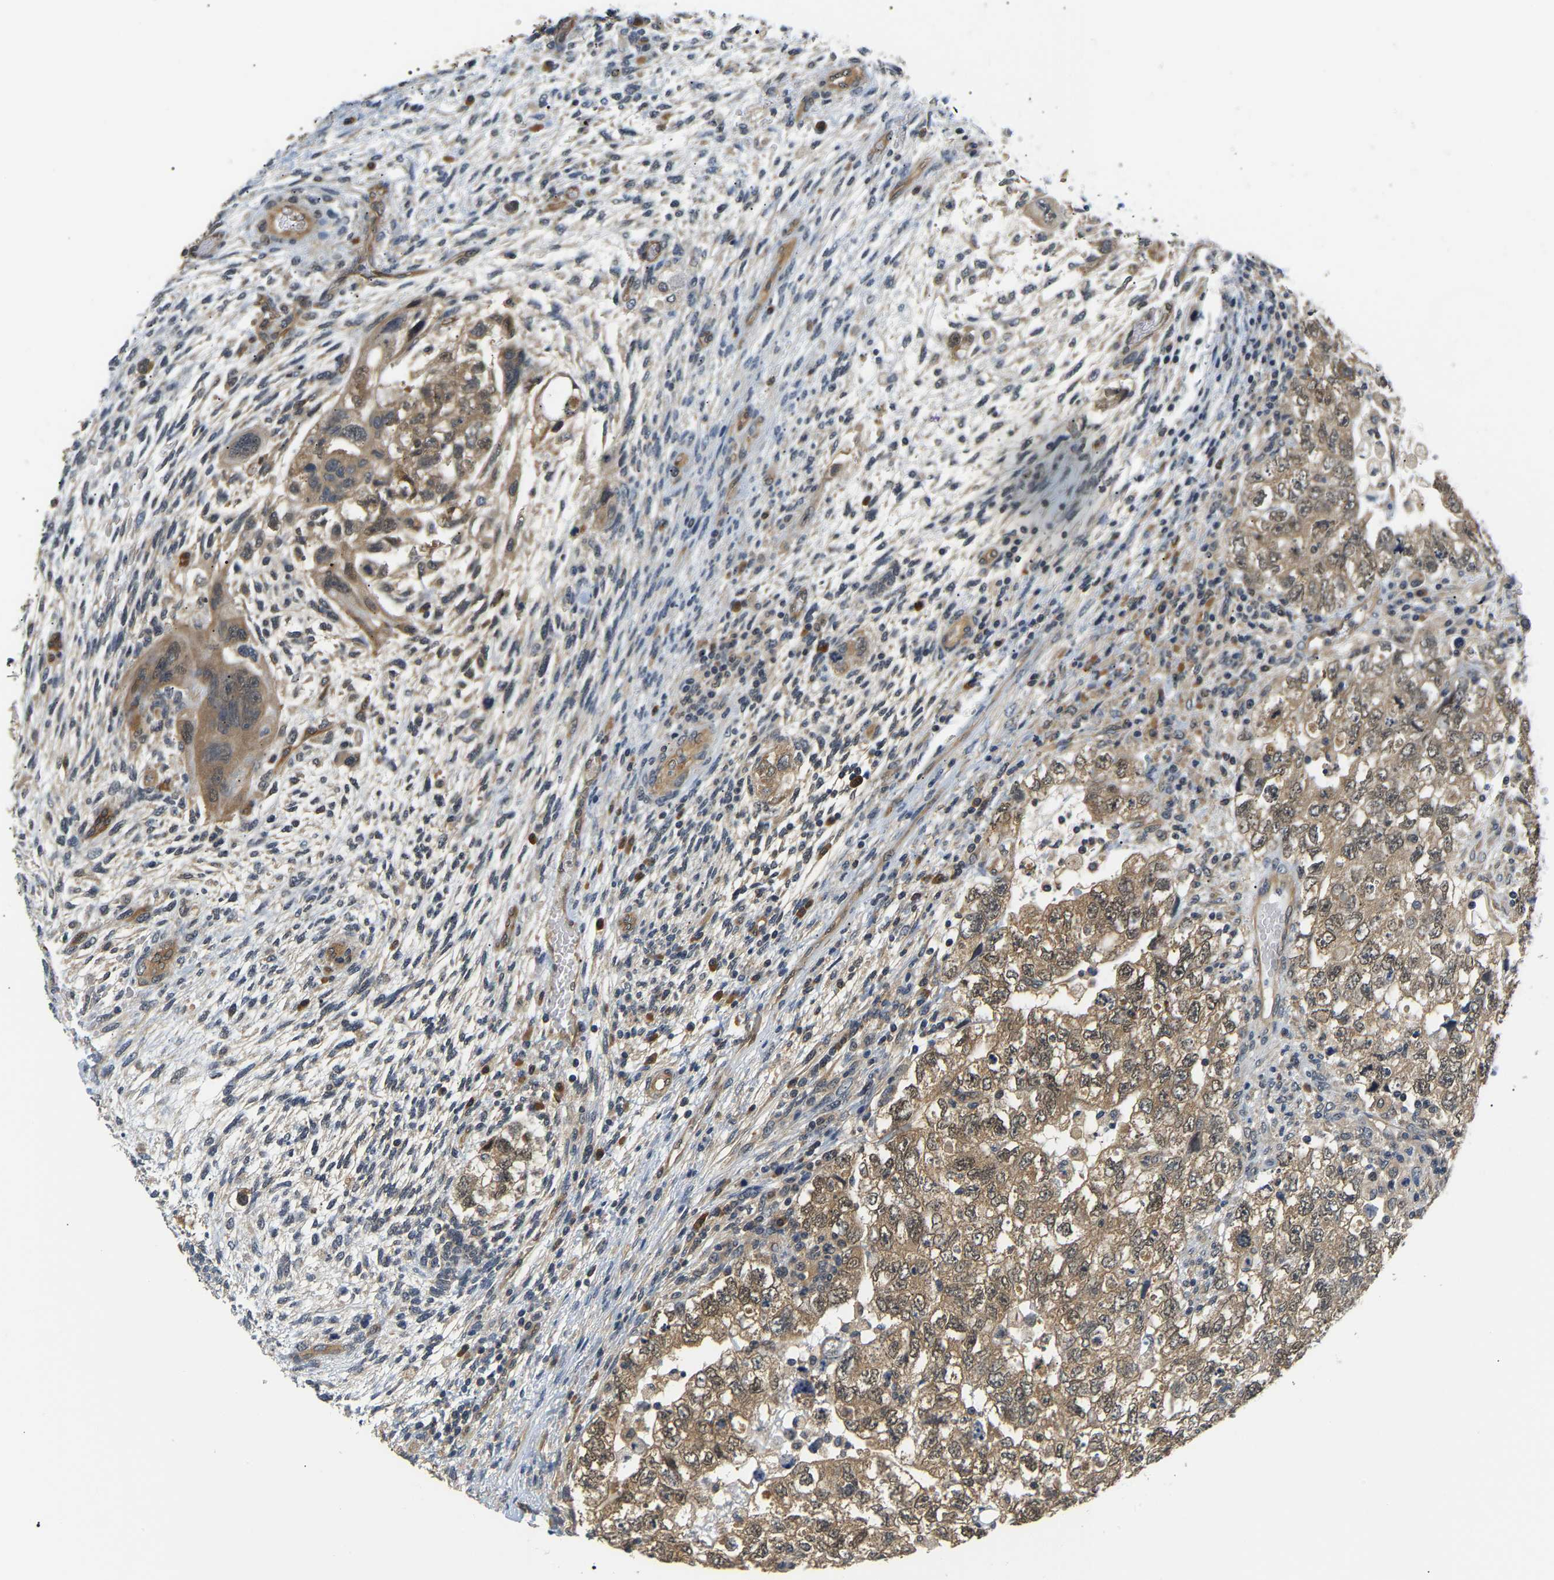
{"staining": {"intensity": "moderate", "quantity": ">75%", "location": "cytoplasmic/membranous"}, "tissue": "testis cancer", "cell_type": "Tumor cells", "image_type": "cancer", "snomed": [{"axis": "morphology", "description": "Carcinoma, Embryonal, NOS"}, {"axis": "topography", "description": "Testis"}], "caption": "A micrograph of testis cancer stained for a protein reveals moderate cytoplasmic/membranous brown staining in tumor cells.", "gene": "ARHGEF12", "patient": {"sex": "male", "age": 36}}